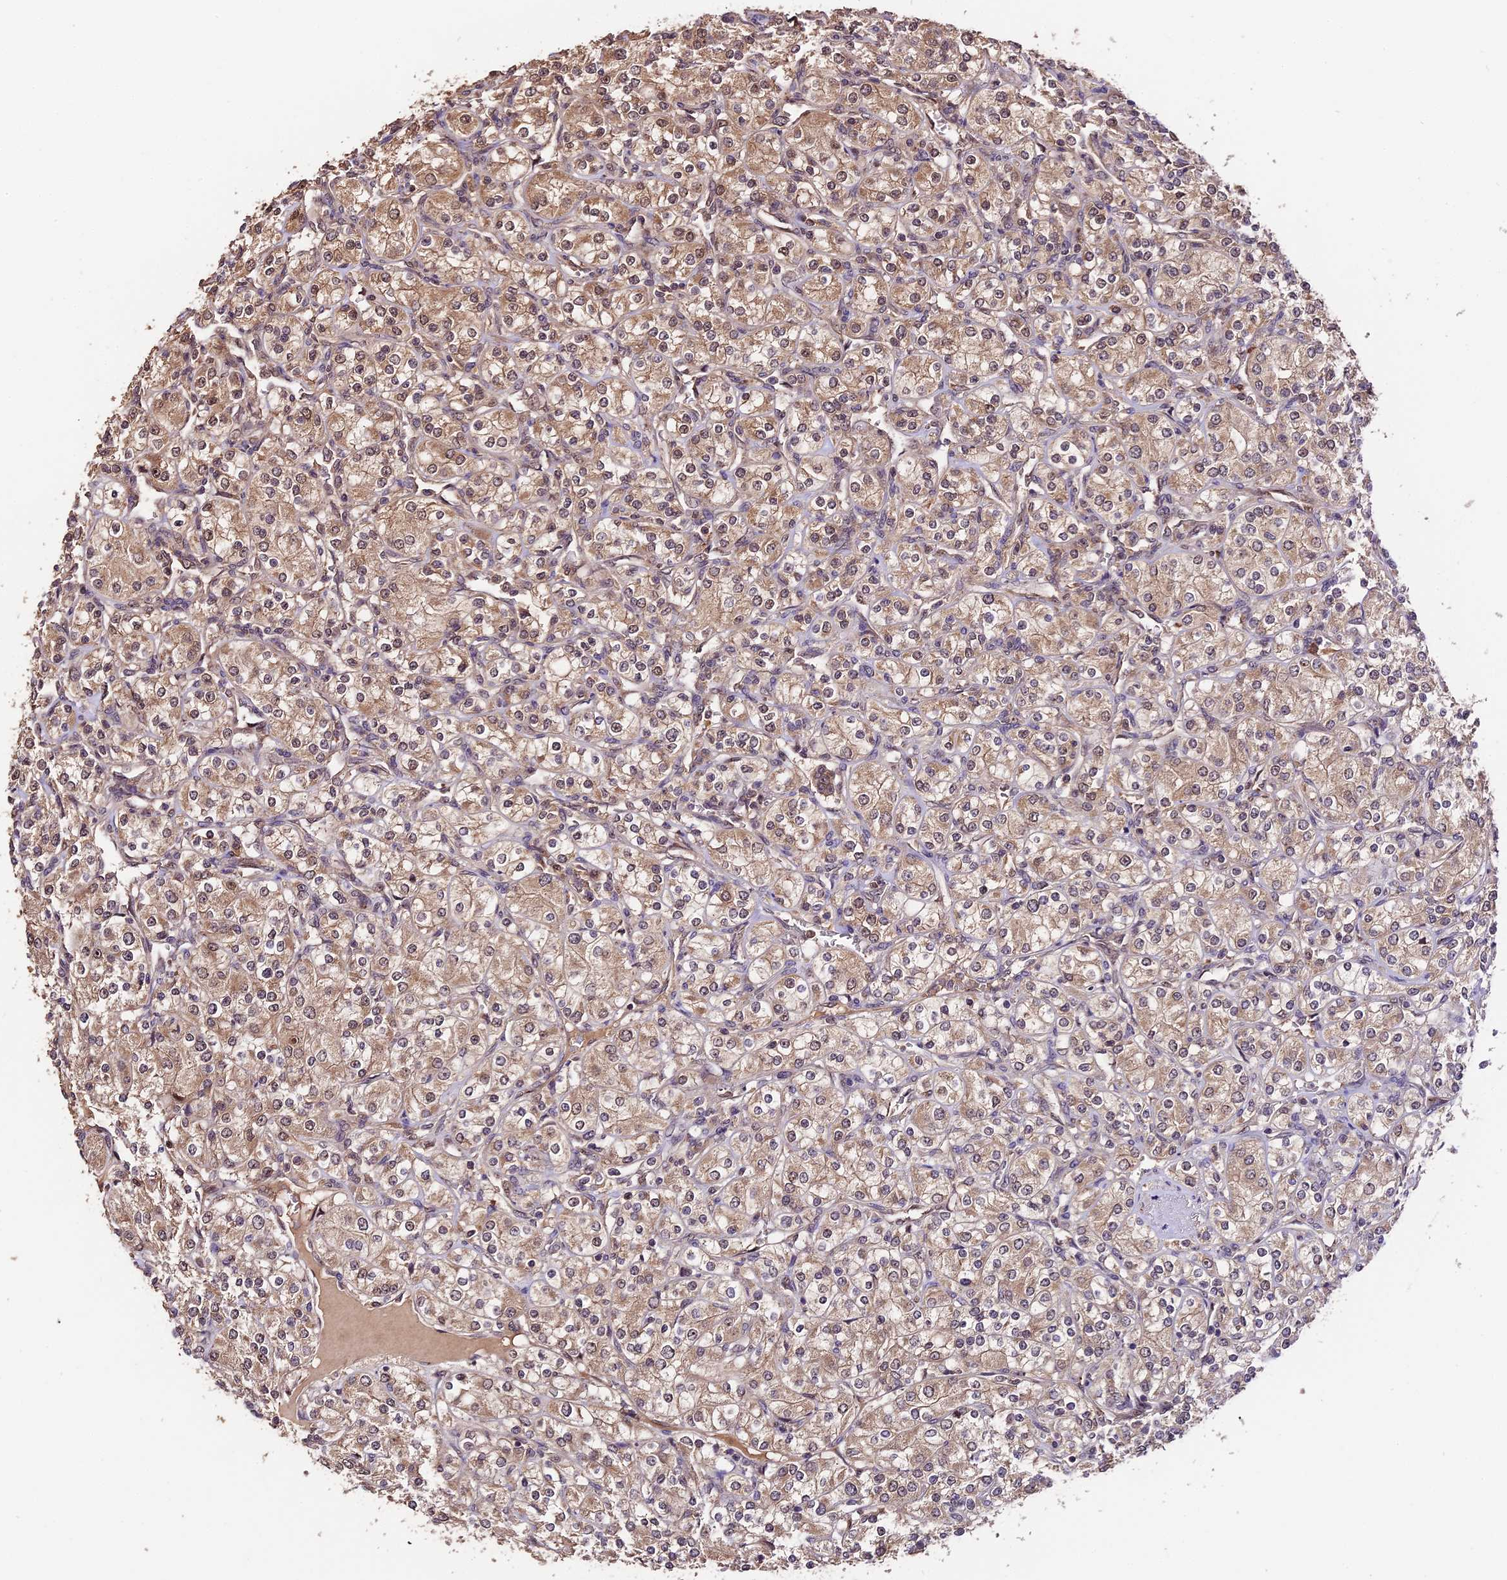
{"staining": {"intensity": "weak", "quantity": "25%-75%", "location": "cytoplasmic/membranous,nuclear"}, "tissue": "renal cancer", "cell_type": "Tumor cells", "image_type": "cancer", "snomed": [{"axis": "morphology", "description": "Adenocarcinoma, NOS"}, {"axis": "topography", "description": "Kidney"}], "caption": "DAB immunohistochemical staining of renal cancer displays weak cytoplasmic/membranous and nuclear protein expression in about 25%-75% of tumor cells.", "gene": "TRMT1", "patient": {"sex": "male", "age": 77}}